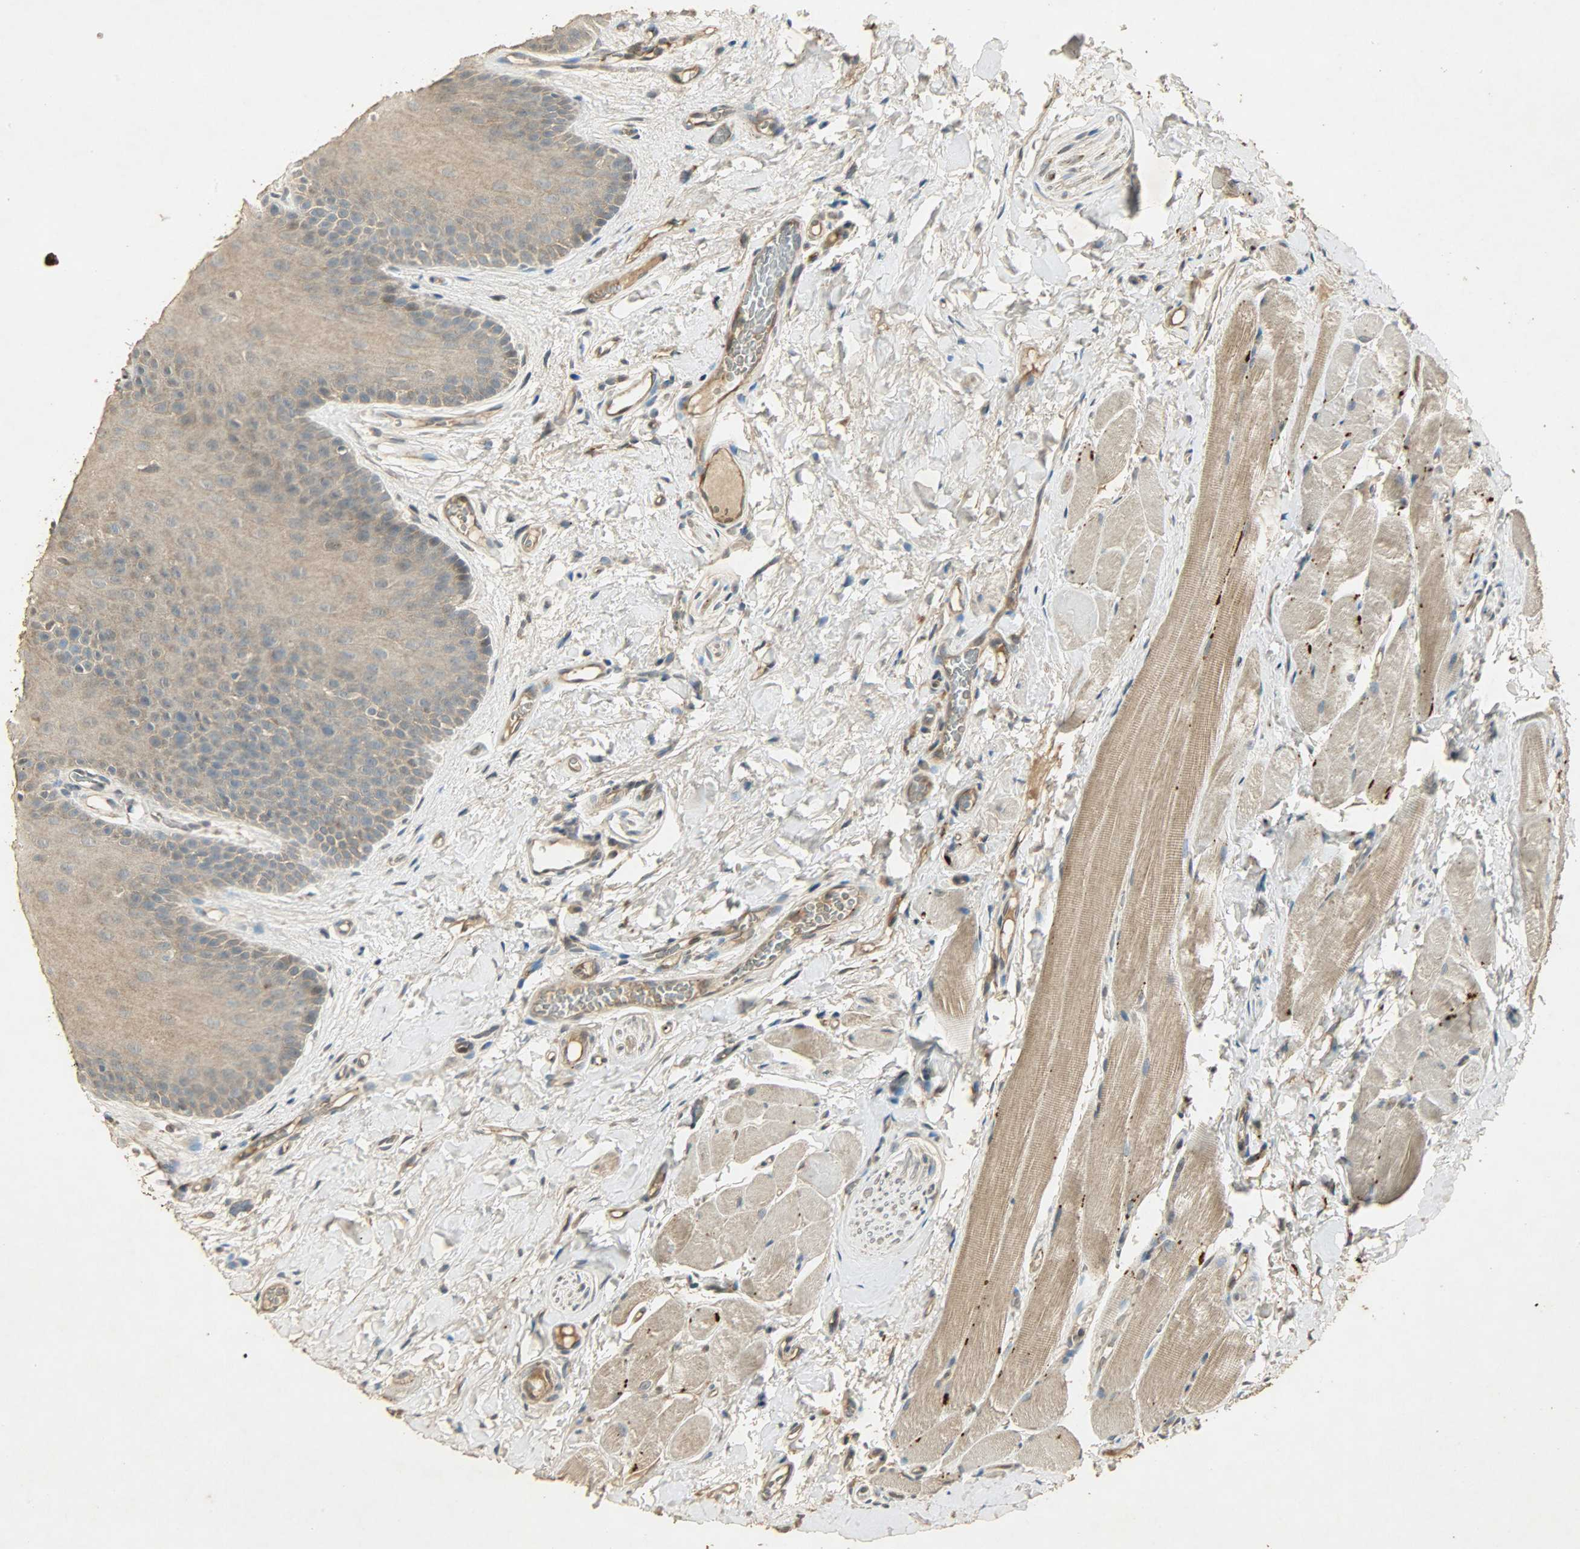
{"staining": {"intensity": "weak", "quantity": ">75%", "location": "cytoplasmic/membranous"}, "tissue": "oral mucosa", "cell_type": "Squamous epithelial cells", "image_type": "normal", "snomed": [{"axis": "morphology", "description": "Normal tissue, NOS"}, {"axis": "topography", "description": "Oral tissue"}], "caption": "Immunohistochemistry image of normal oral mucosa stained for a protein (brown), which reveals low levels of weak cytoplasmic/membranous positivity in approximately >75% of squamous epithelial cells.", "gene": "ATP2B1", "patient": {"sex": "male", "age": 54}}